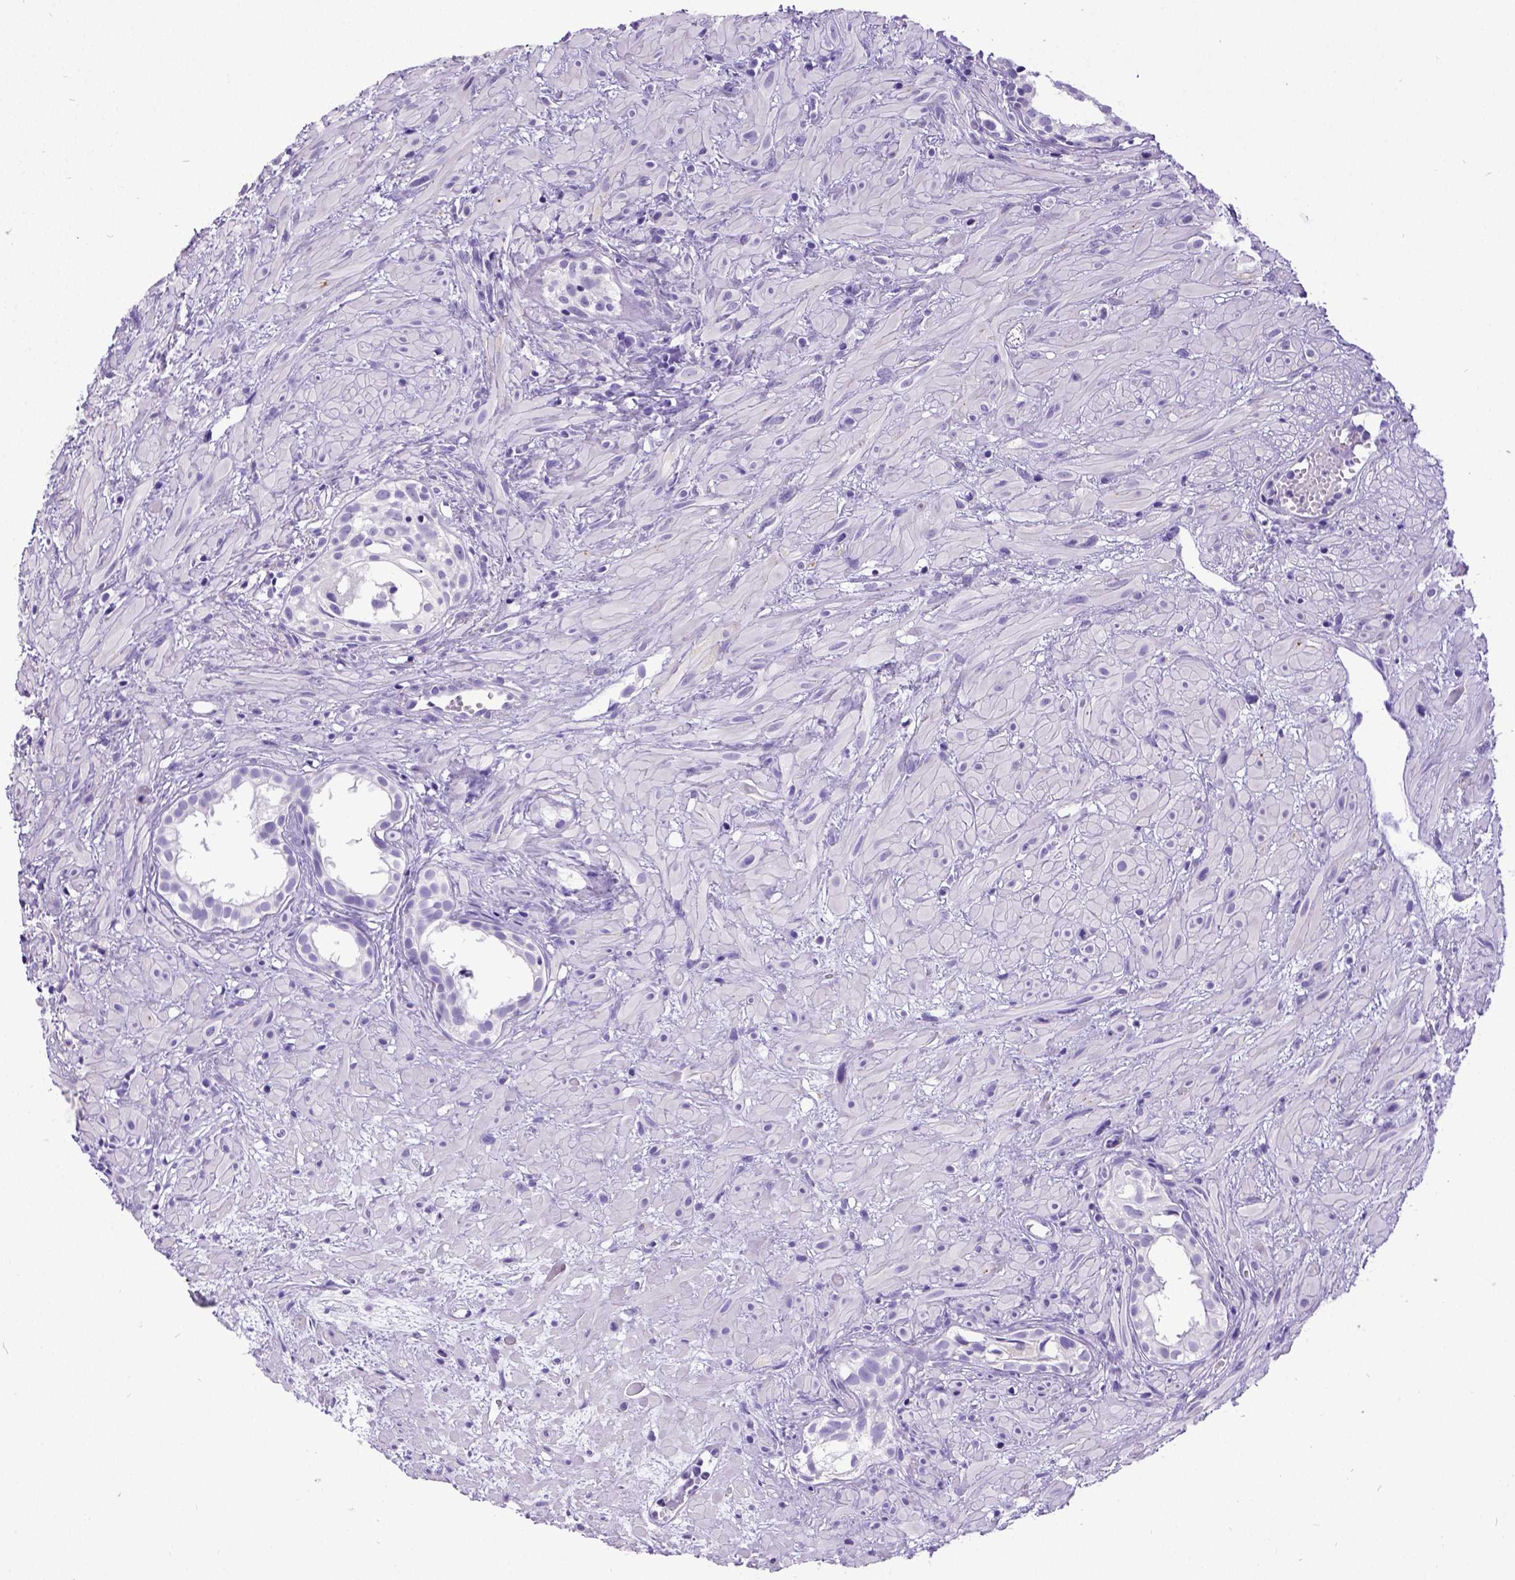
{"staining": {"intensity": "negative", "quantity": "none", "location": "none"}, "tissue": "prostate cancer", "cell_type": "Tumor cells", "image_type": "cancer", "snomed": [{"axis": "morphology", "description": "Adenocarcinoma, High grade"}, {"axis": "topography", "description": "Prostate"}], "caption": "High-grade adenocarcinoma (prostate) was stained to show a protein in brown. There is no significant staining in tumor cells. (Brightfield microscopy of DAB (3,3'-diaminobenzidine) IHC at high magnification).", "gene": "SATB2", "patient": {"sex": "male", "age": 79}}